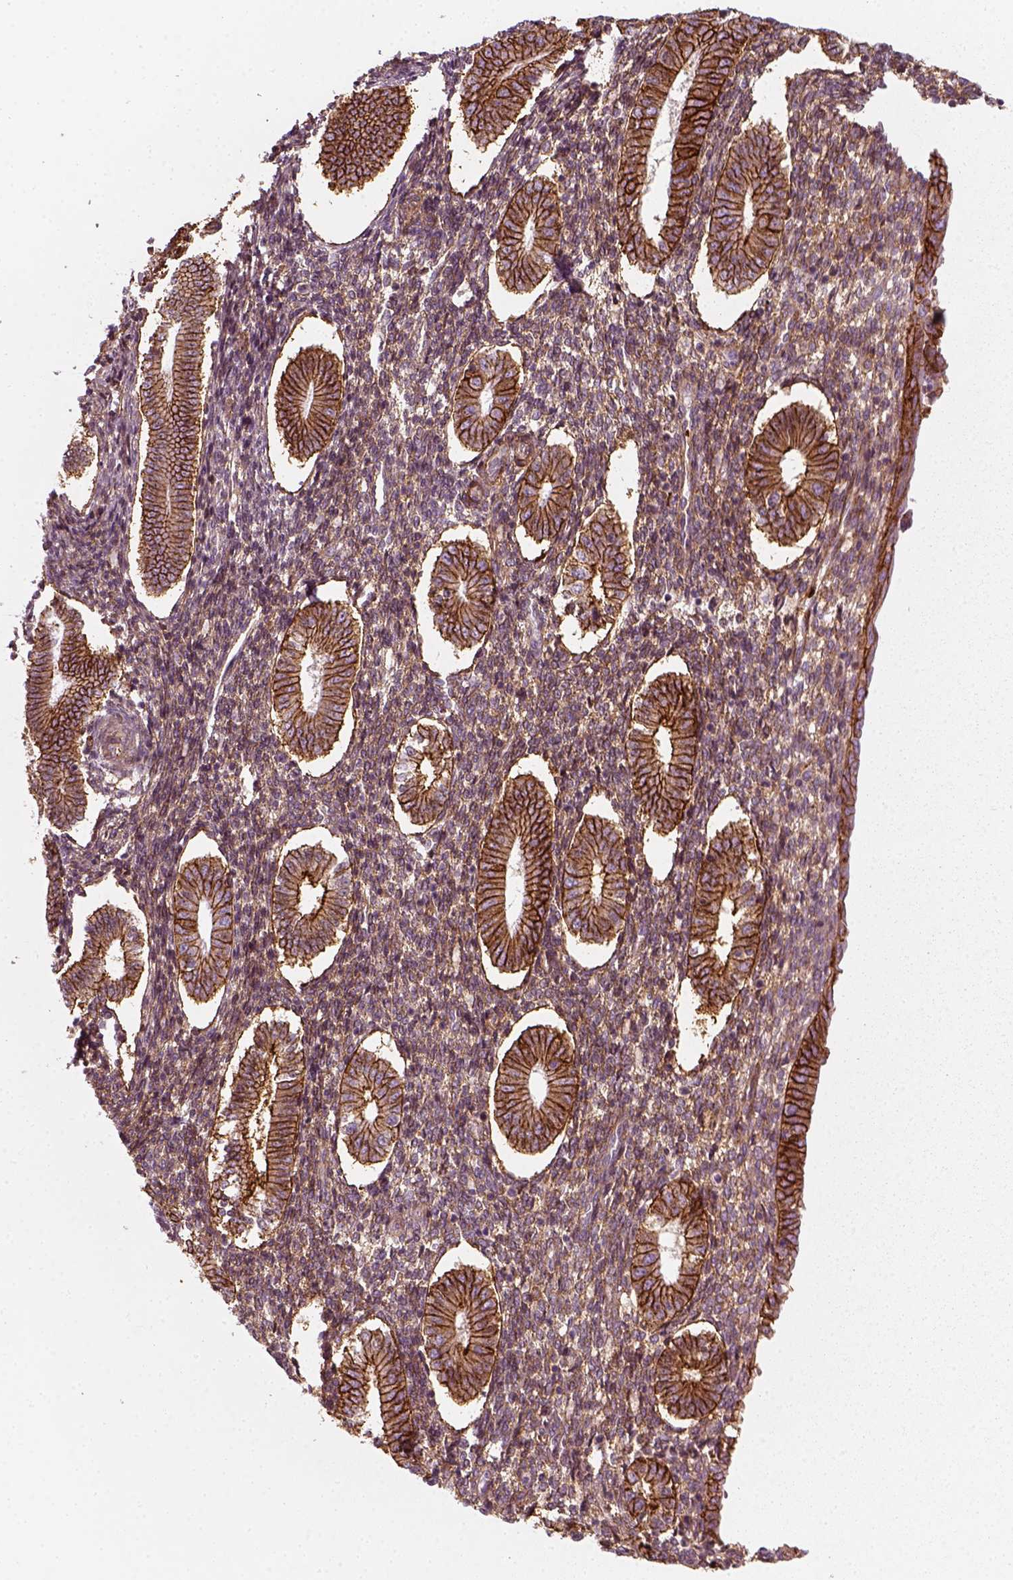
{"staining": {"intensity": "moderate", "quantity": ">75%", "location": "cytoplasmic/membranous"}, "tissue": "endometrium", "cell_type": "Cells in endometrial stroma", "image_type": "normal", "snomed": [{"axis": "morphology", "description": "Normal tissue, NOS"}, {"axis": "topography", "description": "Endometrium"}], "caption": "About >75% of cells in endometrial stroma in unremarkable human endometrium display moderate cytoplasmic/membranous protein positivity as visualized by brown immunohistochemical staining.", "gene": "NPTN", "patient": {"sex": "female", "age": 40}}